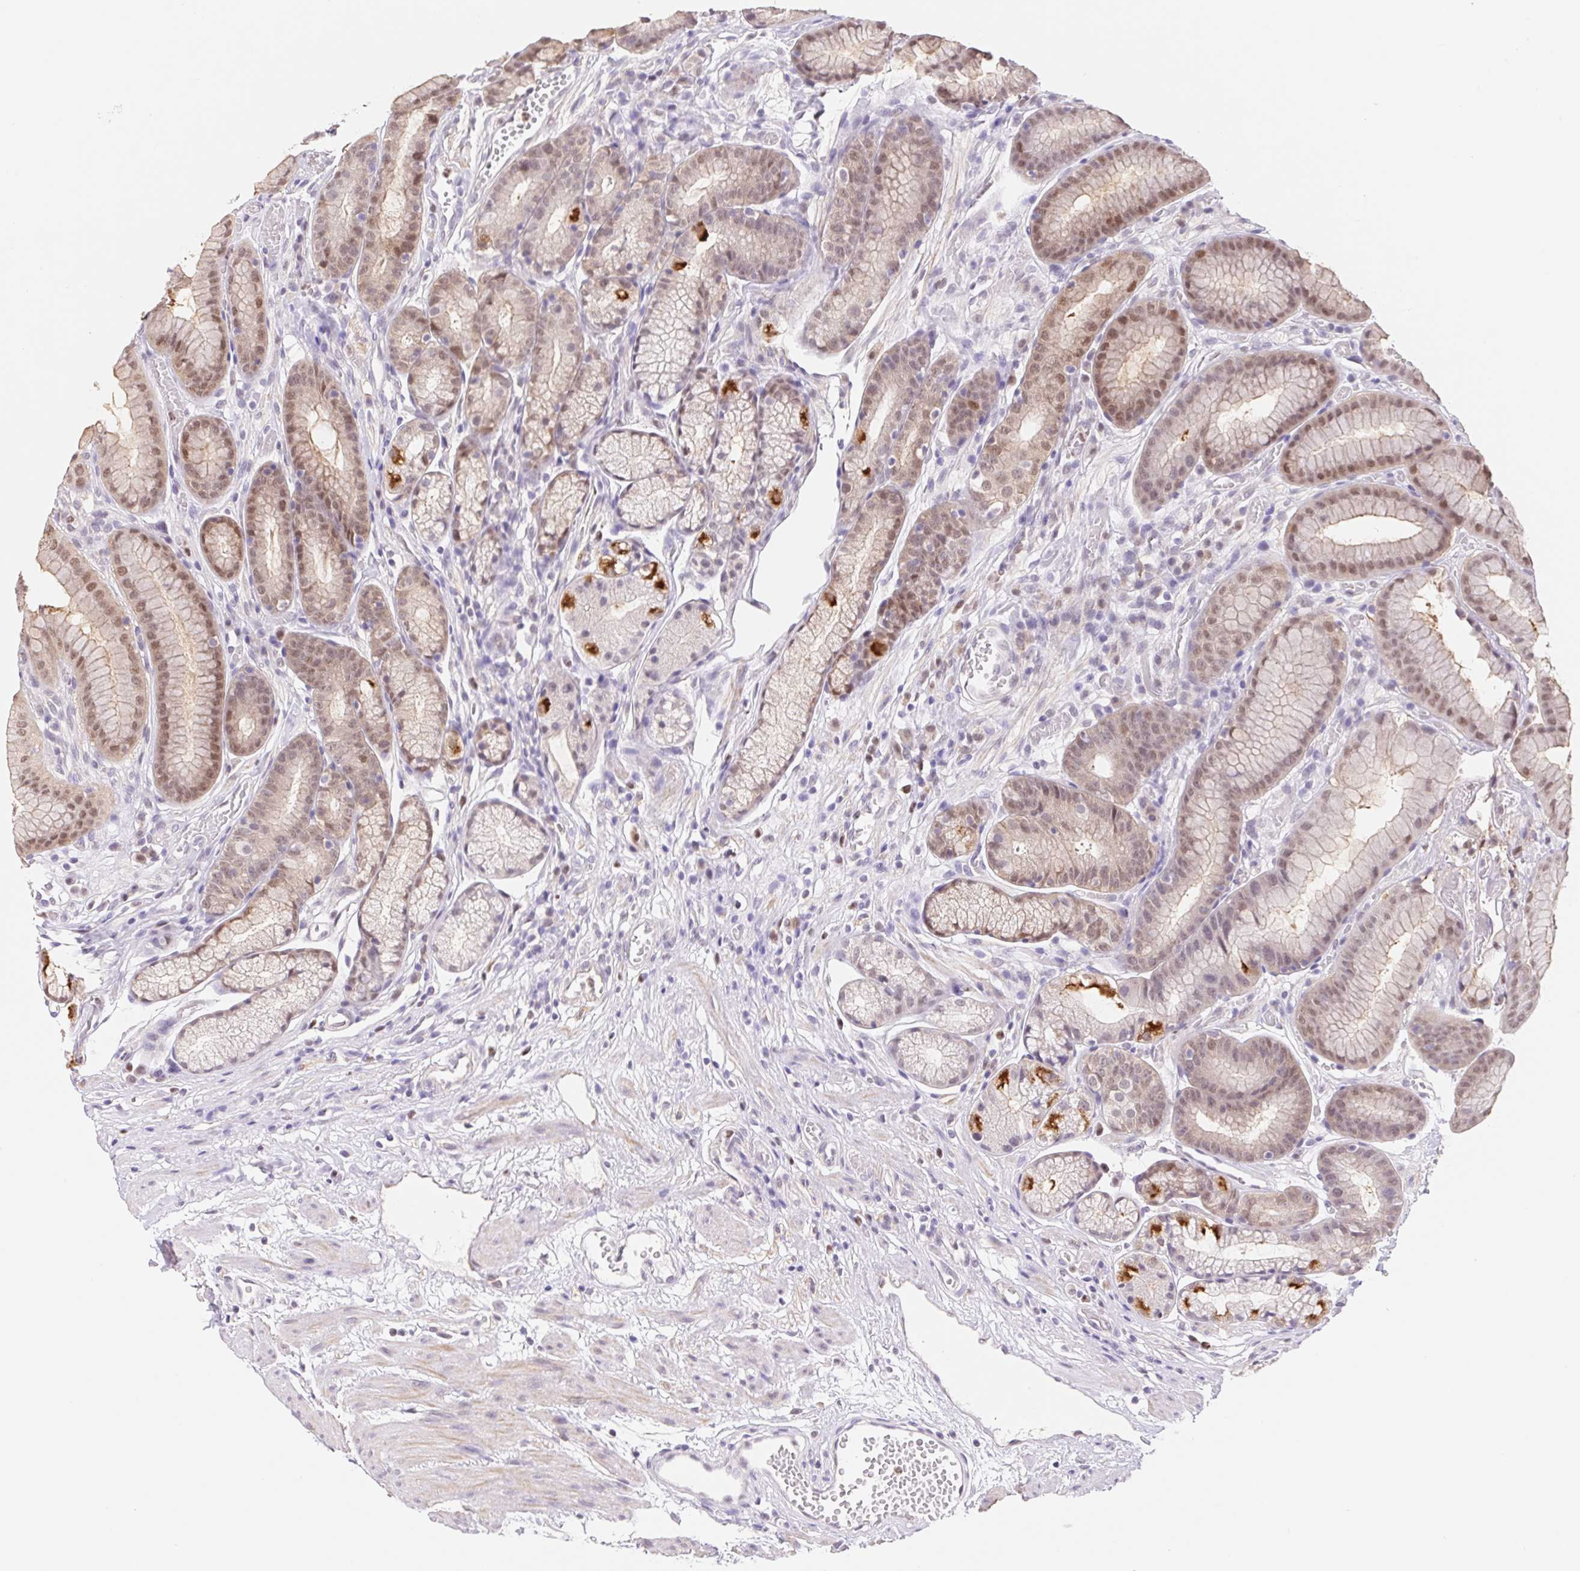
{"staining": {"intensity": "strong", "quantity": "25%-75%", "location": "cytoplasmic/membranous,nuclear"}, "tissue": "stomach", "cell_type": "Glandular cells", "image_type": "normal", "snomed": [{"axis": "morphology", "description": "Normal tissue, NOS"}, {"axis": "topography", "description": "Smooth muscle"}, {"axis": "topography", "description": "Stomach"}], "caption": "This is an image of IHC staining of normal stomach, which shows strong positivity in the cytoplasmic/membranous,nuclear of glandular cells.", "gene": "L3MBTL4", "patient": {"sex": "male", "age": 70}}